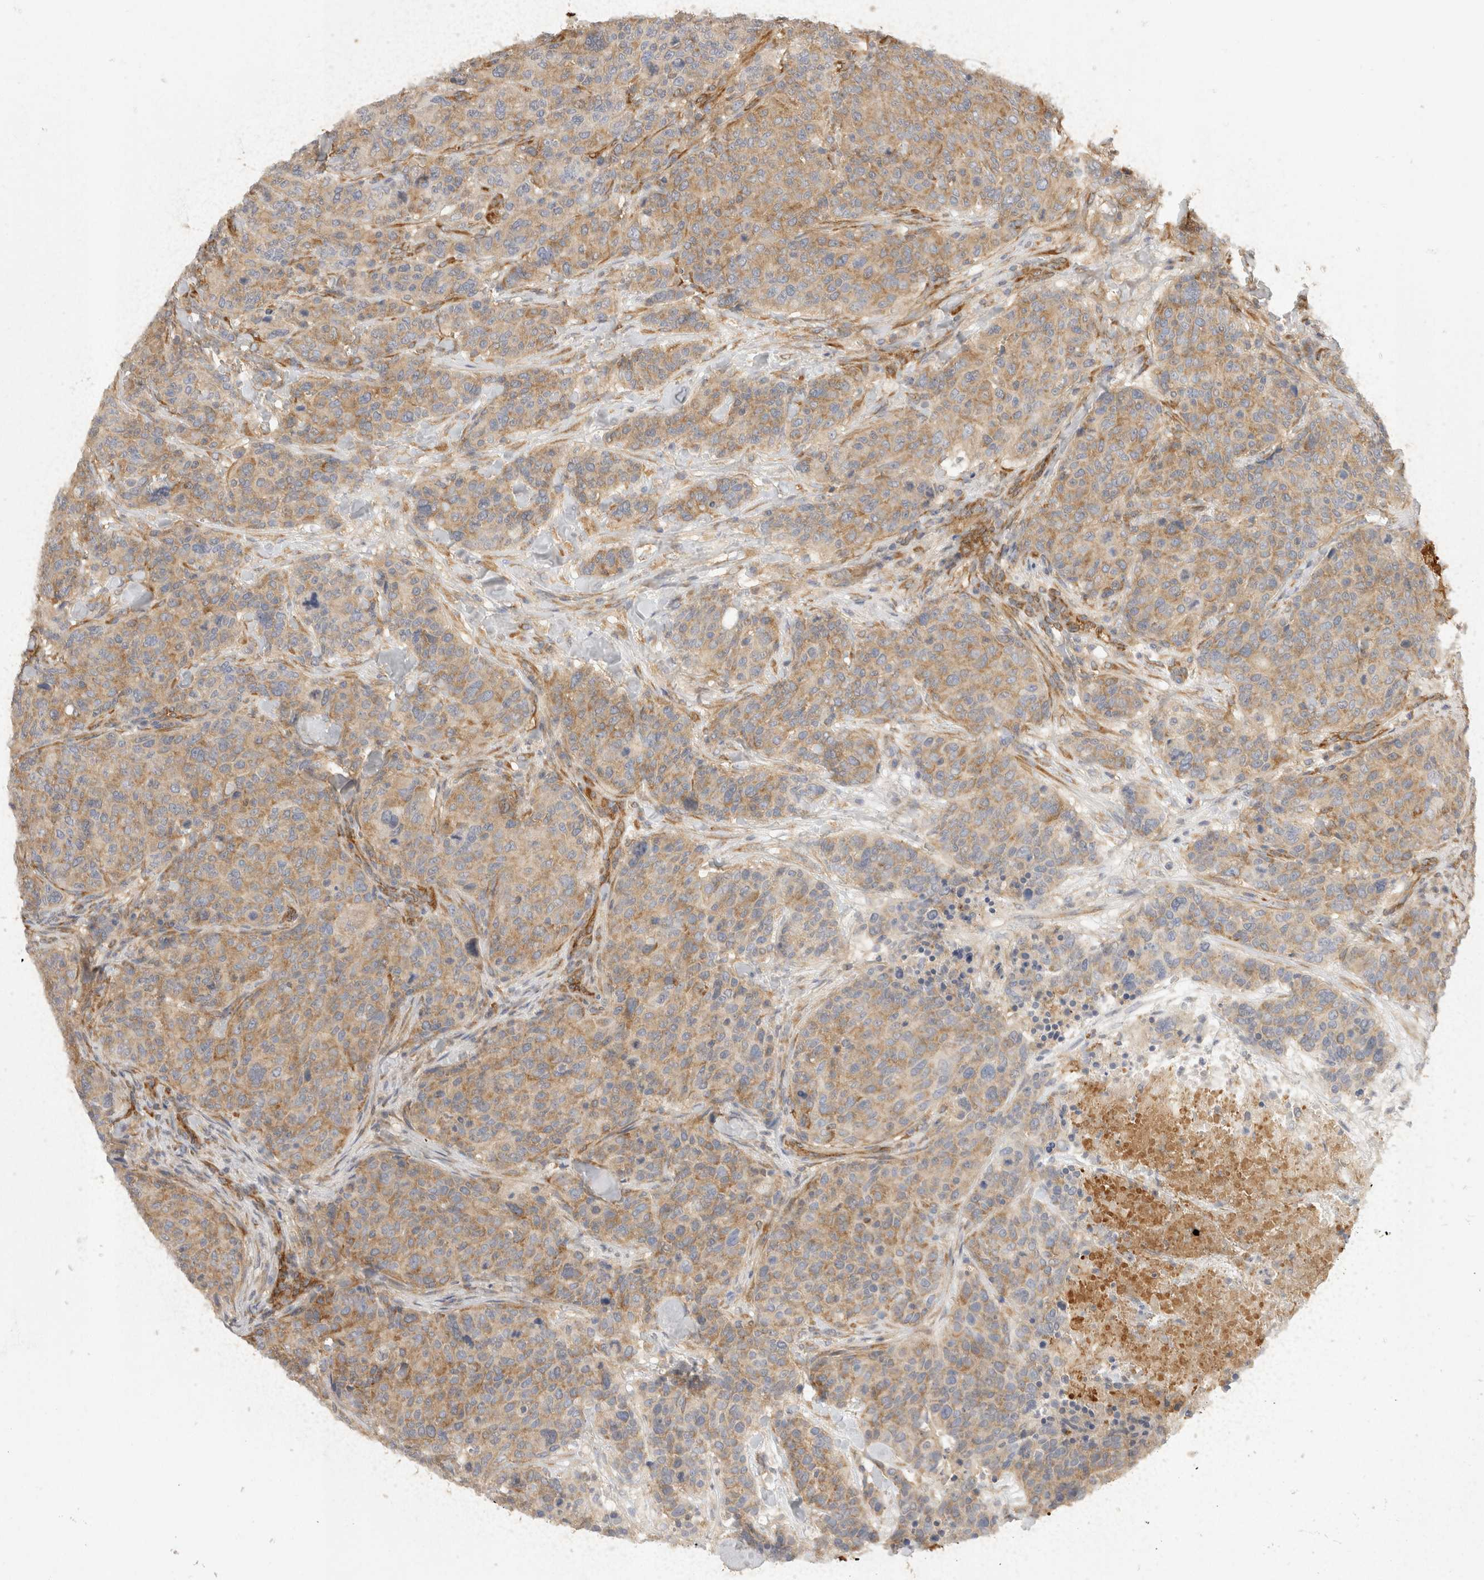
{"staining": {"intensity": "weak", "quantity": "25%-75%", "location": "cytoplasmic/membranous"}, "tissue": "breast cancer", "cell_type": "Tumor cells", "image_type": "cancer", "snomed": [{"axis": "morphology", "description": "Duct carcinoma"}, {"axis": "topography", "description": "Breast"}], "caption": "Tumor cells demonstrate low levels of weak cytoplasmic/membranous positivity in about 25%-75% of cells in human breast cancer.", "gene": "EIF4G3", "patient": {"sex": "female", "age": 37}}